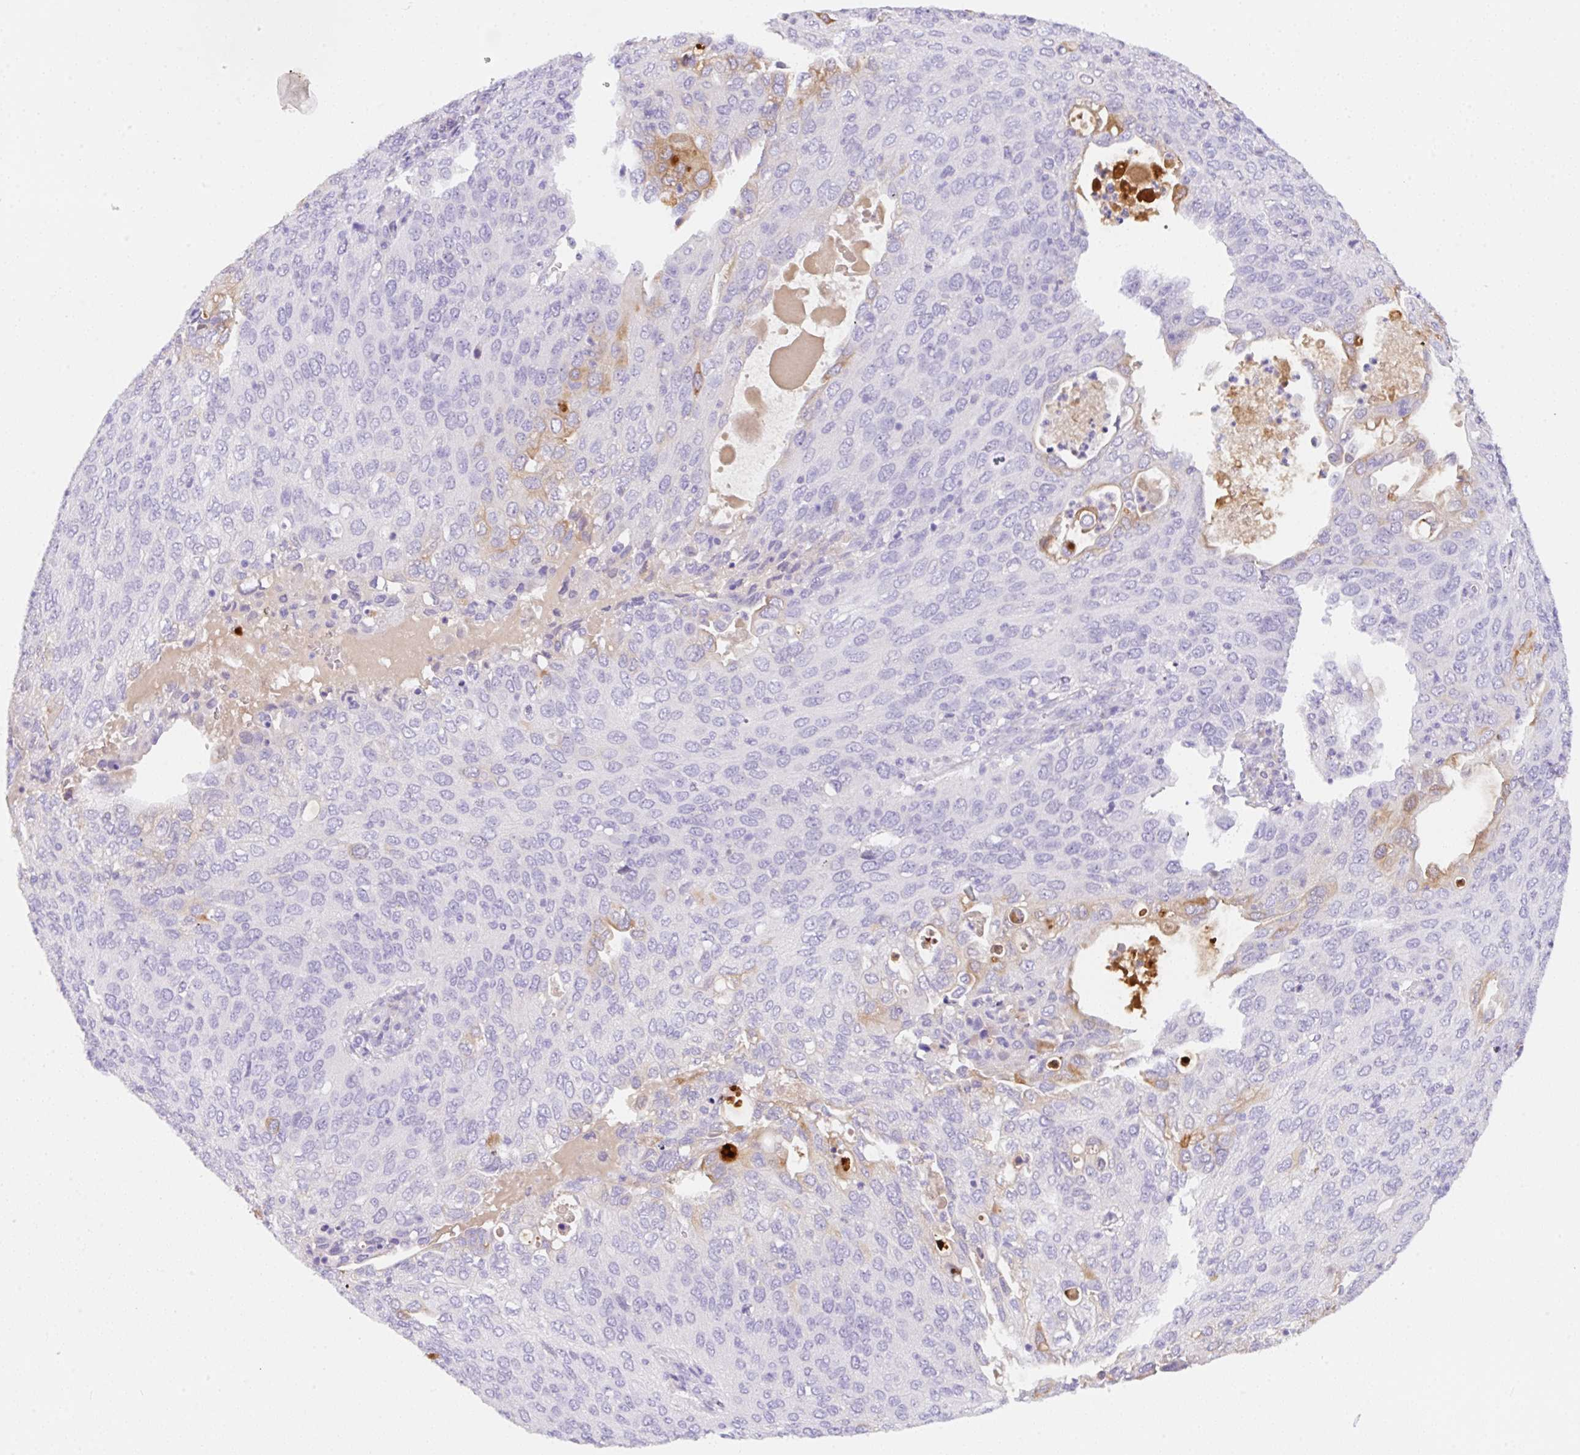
{"staining": {"intensity": "weak", "quantity": "<25%", "location": "cytoplasmic/membranous"}, "tissue": "cervical cancer", "cell_type": "Tumor cells", "image_type": "cancer", "snomed": [{"axis": "morphology", "description": "Squamous cell carcinoma, NOS"}, {"axis": "topography", "description": "Cervix"}], "caption": "This is an immunohistochemistry (IHC) micrograph of squamous cell carcinoma (cervical). There is no staining in tumor cells.", "gene": "KLK8", "patient": {"sex": "female", "age": 36}}